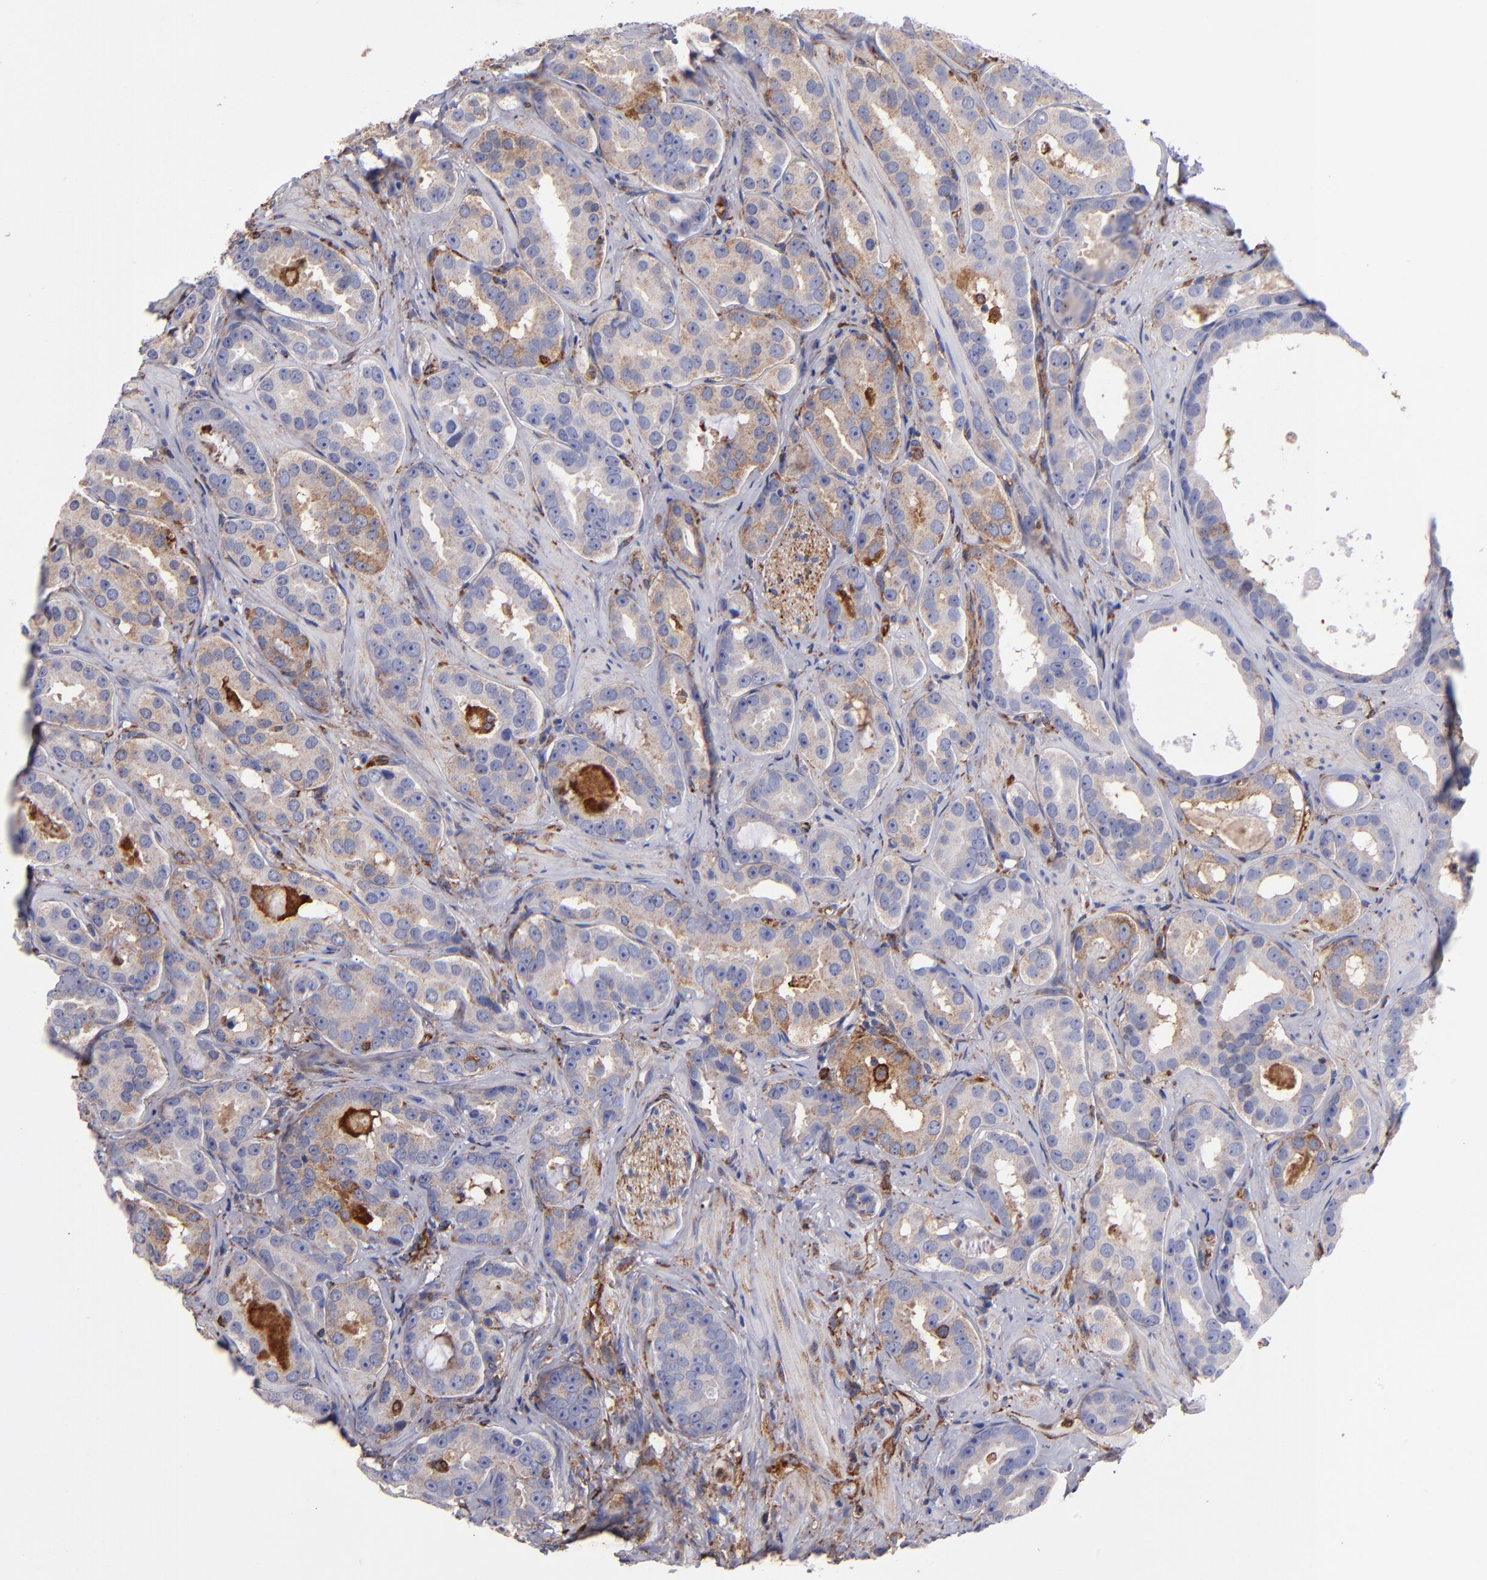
{"staining": {"intensity": "moderate", "quantity": "<25%", "location": "cytoplasmic/membranous"}, "tissue": "prostate cancer", "cell_type": "Tumor cells", "image_type": "cancer", "snomed": [{"axis": "morphology", "description": "Adenocarcinoma, Low grade"}, {"axis": "topography", "description": "Prostate"}], "caption": "Immunohistochemistry (DAB) staining of prostate low-grade adenocarcinoma displays moderate cytoplasmic/membranous protein staining in approximately <25% of tumor cells. (DAB (3,3'-diaminobenzidine) IHC, brown staining for protein, blue staining for nuclei).", "gene": "MVP", "patient": {"sex": "male", "age": 59}}